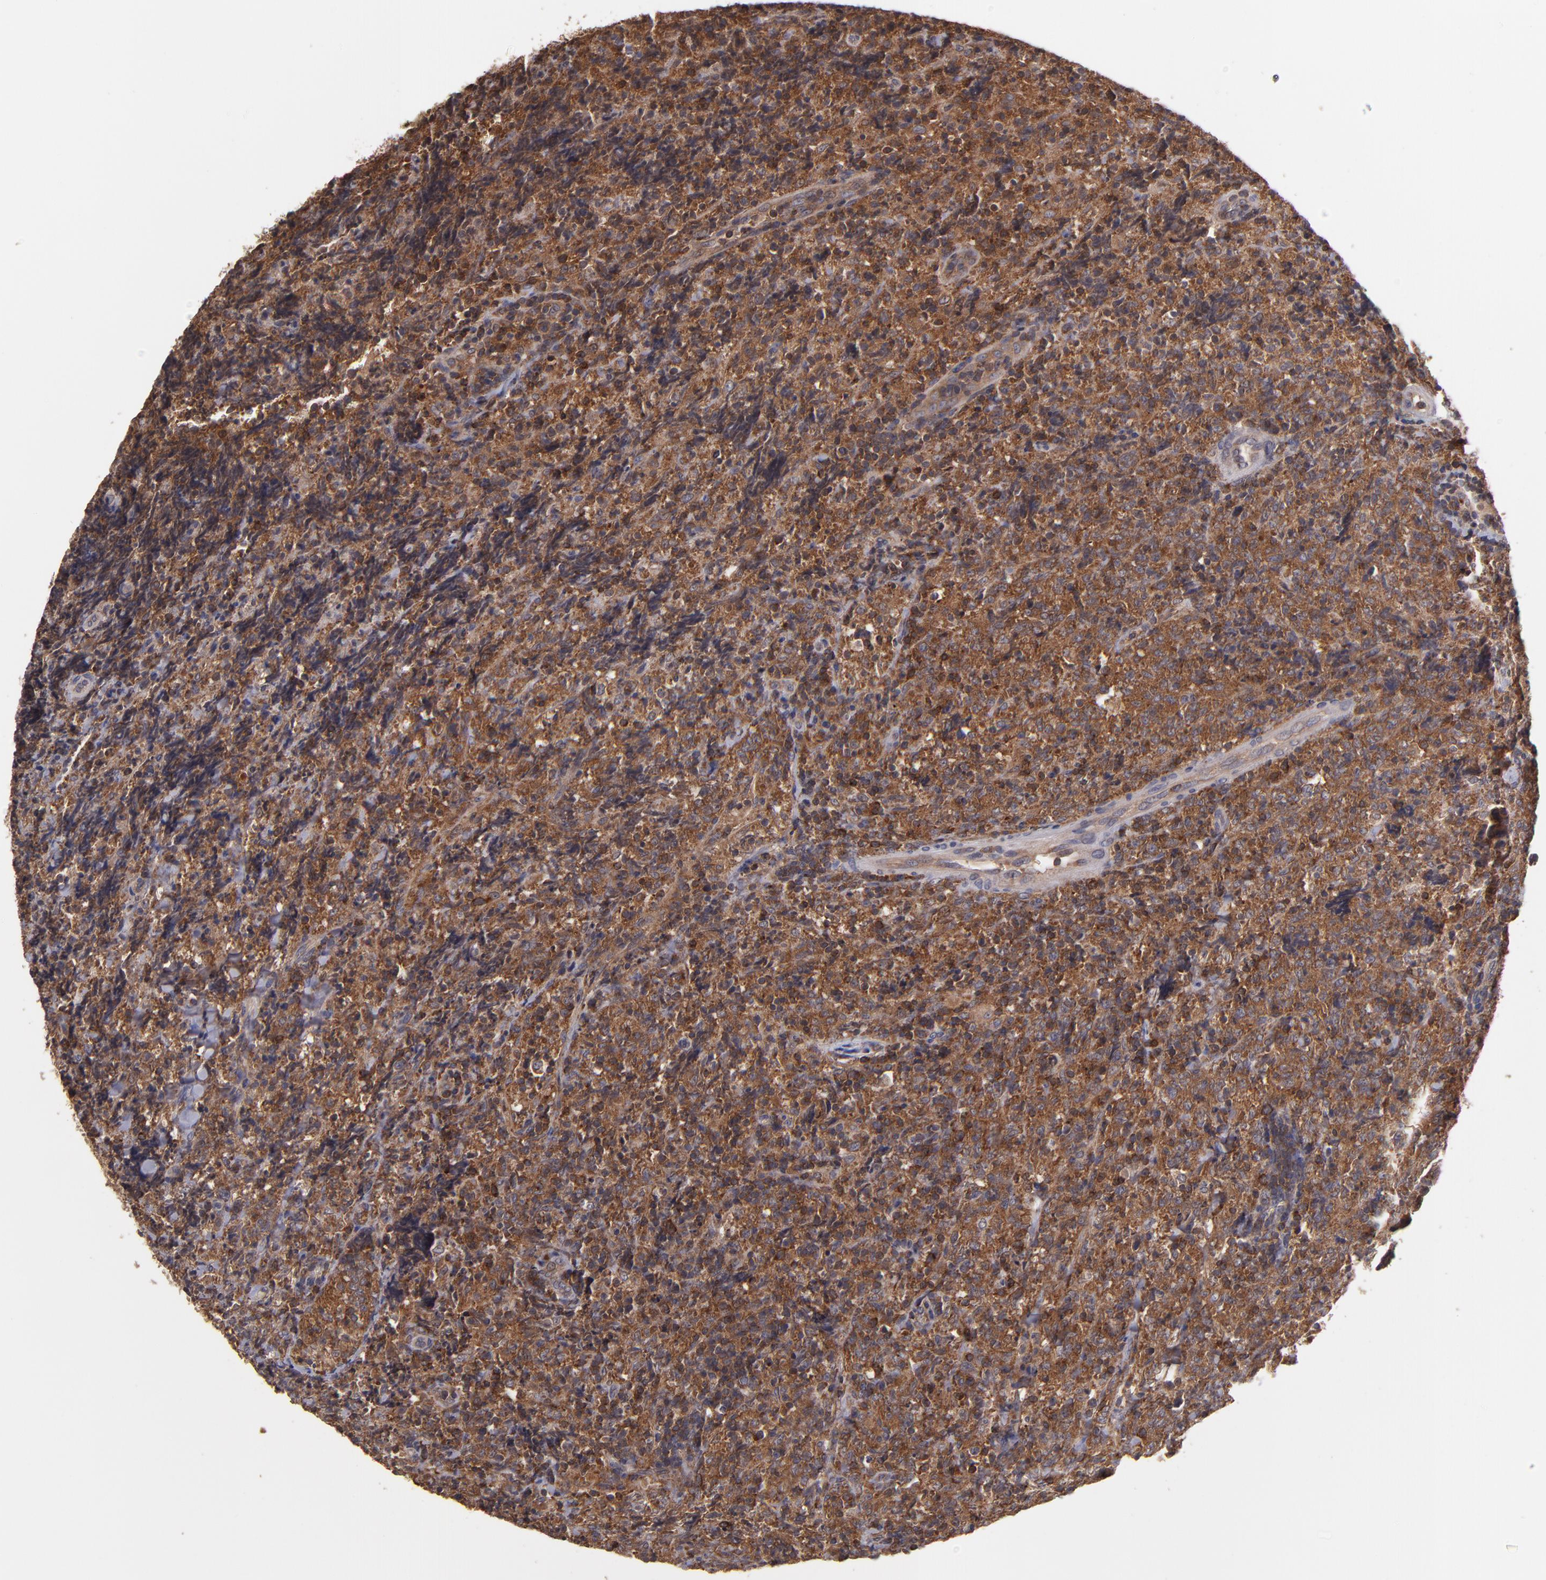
{"staining": {"intensity": "strong", "quantity": ">75%", "location": "cytoplasmic/membranous"}, "tissue": "lymphoma", "cell_type": "Tumor cells", "image_type": "cancer", "snomed": [{"axis": "morphology", "description": "Malignant lymphoma, non-Hodgkin's type, High grade"}, {"axis": "topography", "description": "Tonsil"}], "caption": "Brown immunohistochemical staining in human lymphoma reveals strong cytoplasmic/membranous expression in approximately >75% of tumor cells.", "gene": "NF2", "patient": {"sex": "female", "age": 36}}